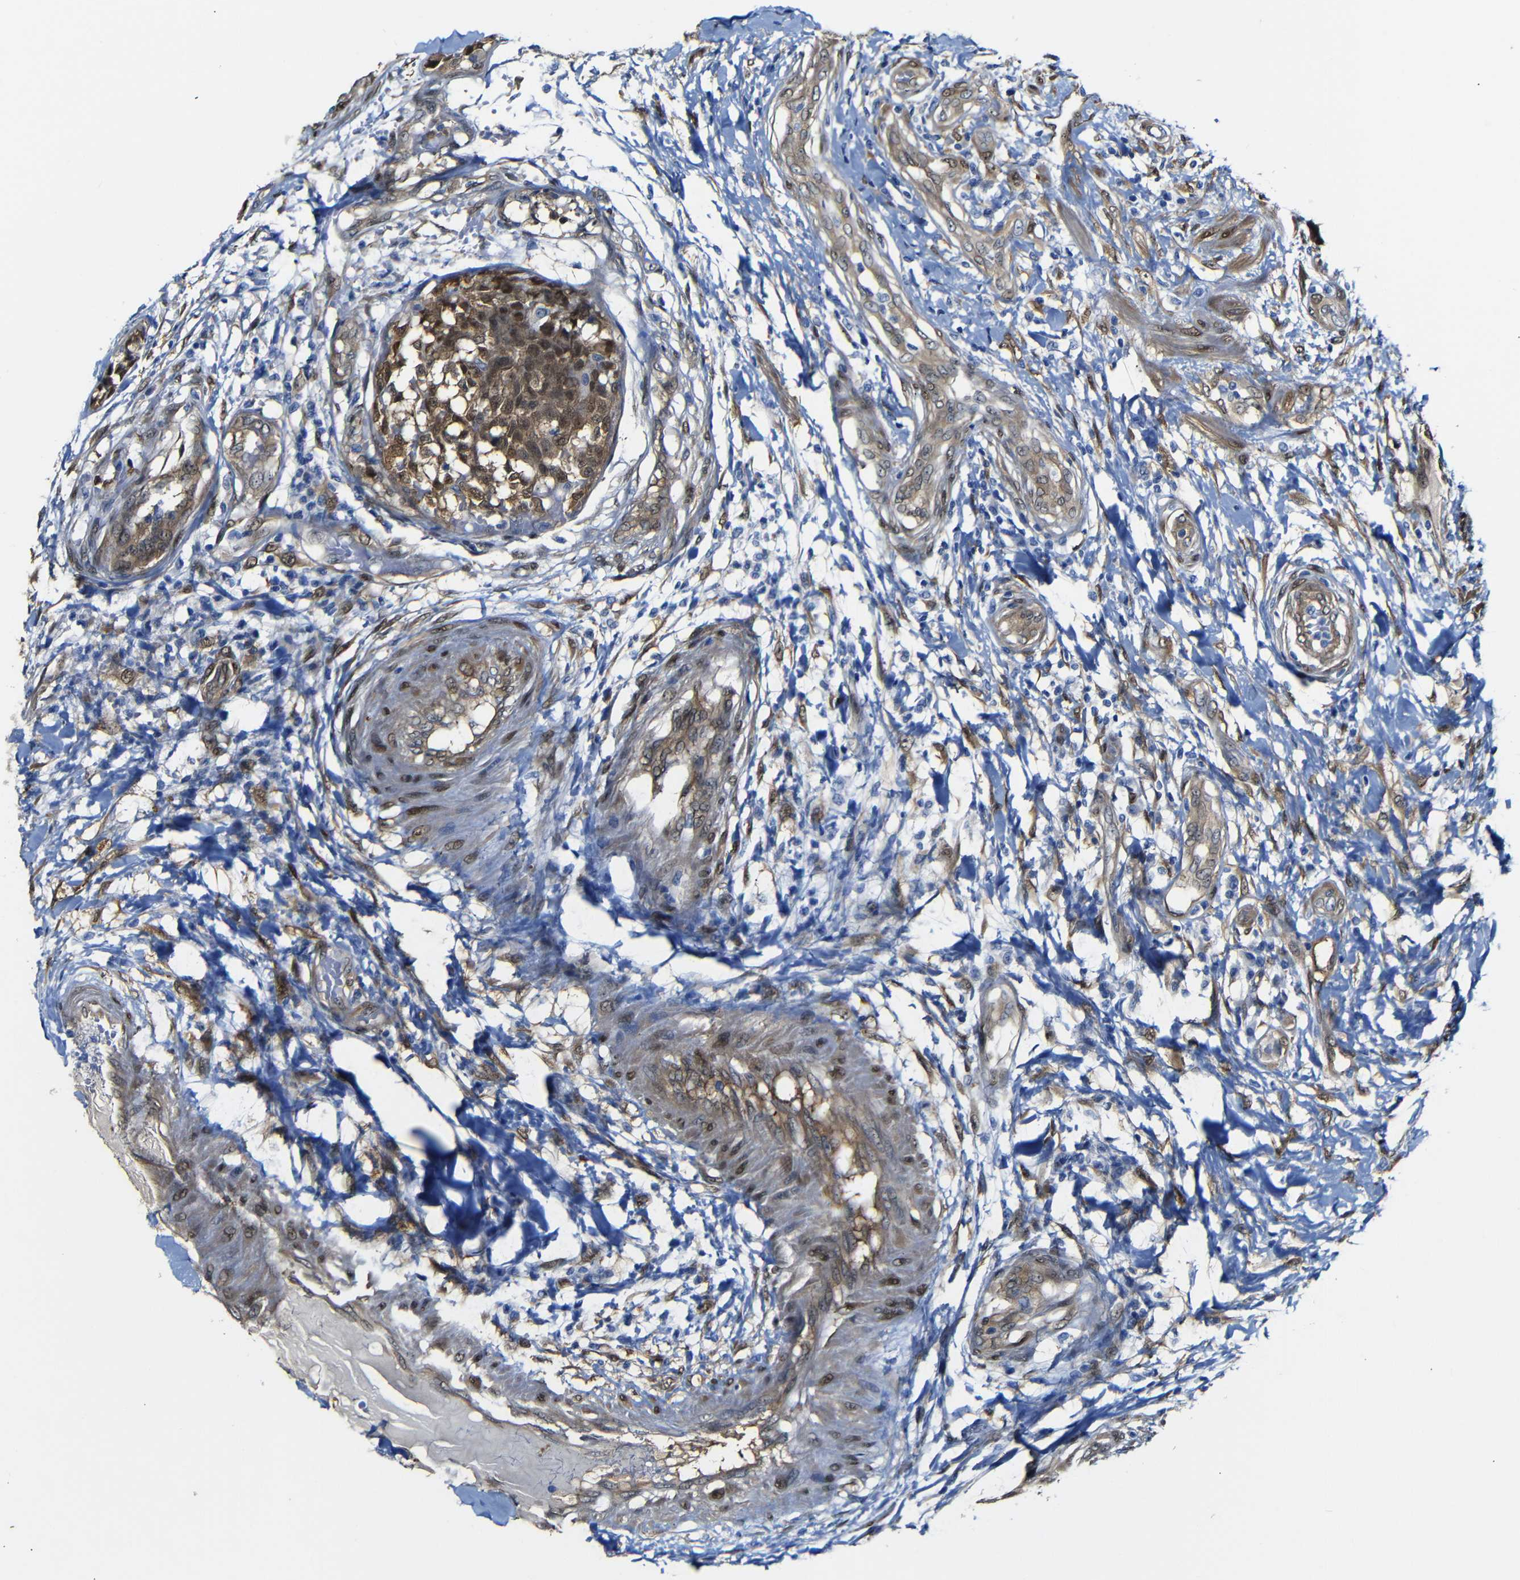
{"staining": {"intensity": "moderate", "quantity": ">75%", "location": "cytoplasmic/membranous,nuclear"}, "tissue": "testis cancer", "cell_type": "Tumor cells", "image_type": "cancer", "snomed": [{"axis": "morphology", "description": "Seminoma, NOS"}, {"axis": "topography", "description": "Testis"}], "caption": "The image shows staining of testis cancer (seminoma), revealing moderate cytoplasmic/membranous and nuclear protein staining (brown color) within tumor cells.", "gene": "YAP1", "patient": {"sex": "male", "age": 59}}